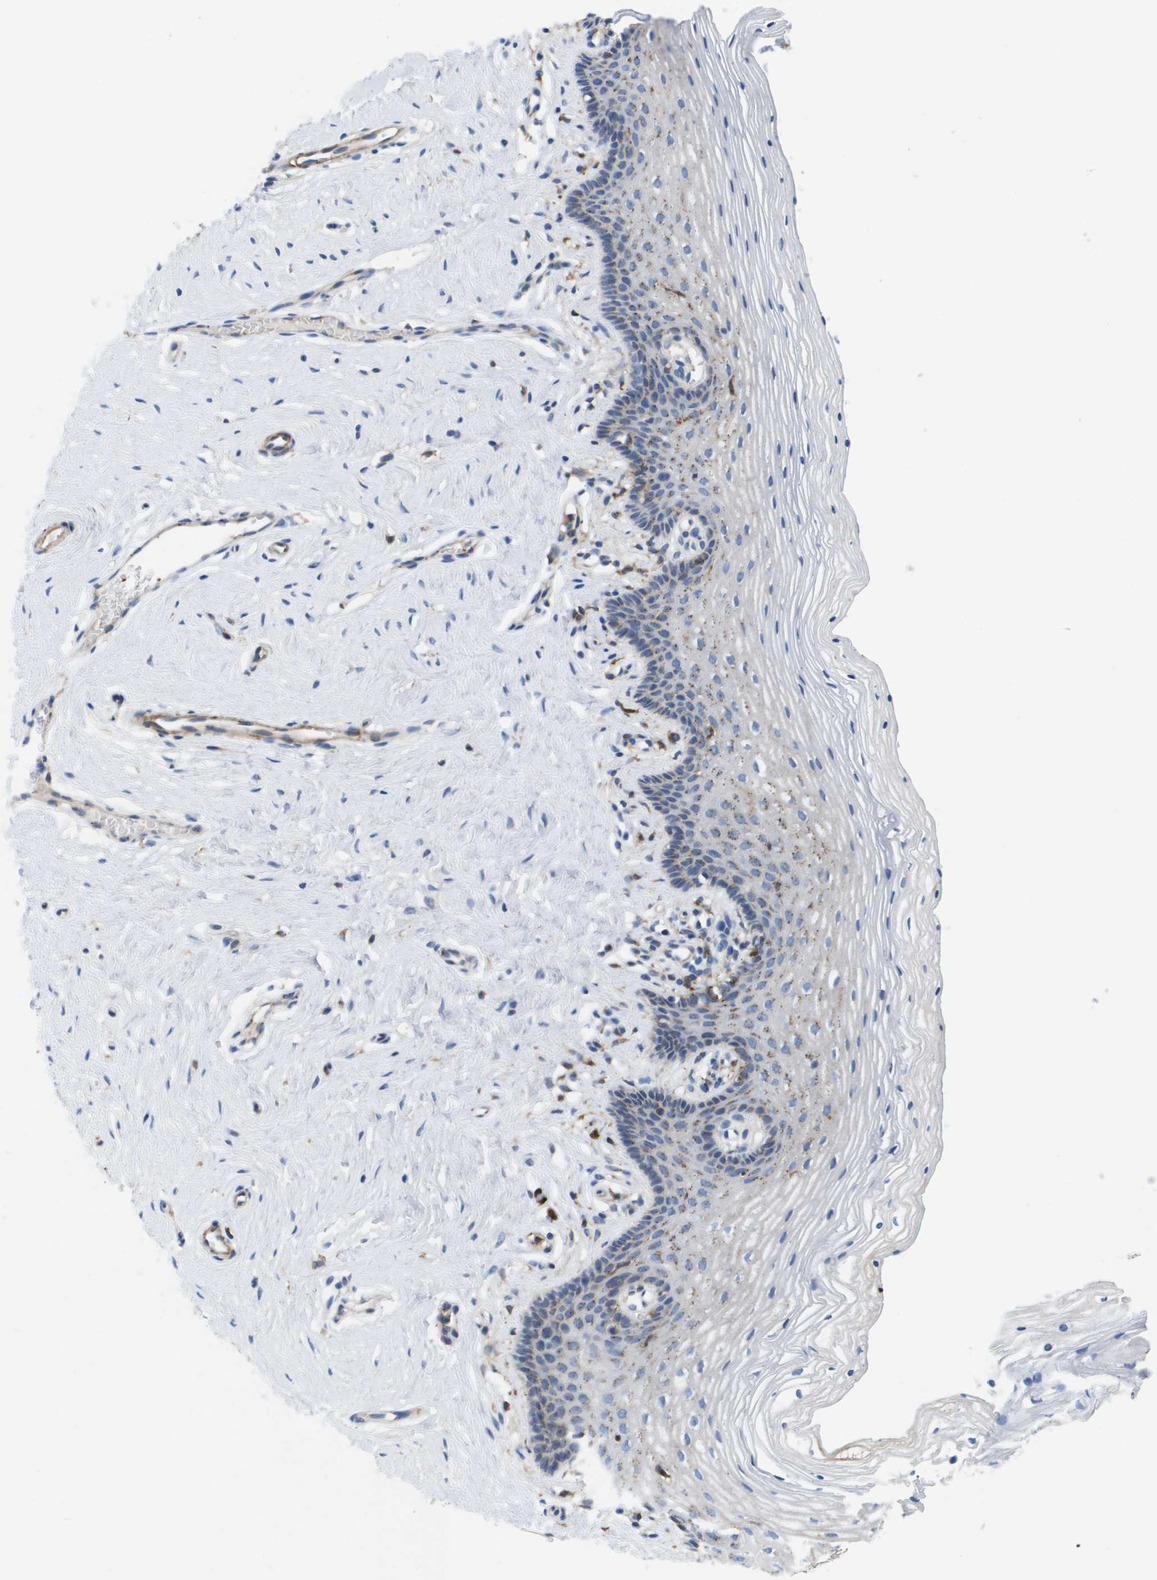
{"staining": {"intensity": "weak", "quantity": "25%-75%", "location": "cytoplasmic/membranous"}, "tissue": "vagina", "cell_type": "Squamous epithelial cells", "image_type": "normal", "snomed": [{"axis": "morphology", "description": "Normal tissue, NOS"}, {"axis": "topography", "description": "Vagina"}], "caption": "Benign vagina was stained to show a protein in brown. There is low levels of weak cytoplasmic/membranous expression in about 25%-75% of squamous epithelial cells.", "gene": "SLC37A2", "patient": {"sex": "female", "age": 32}}